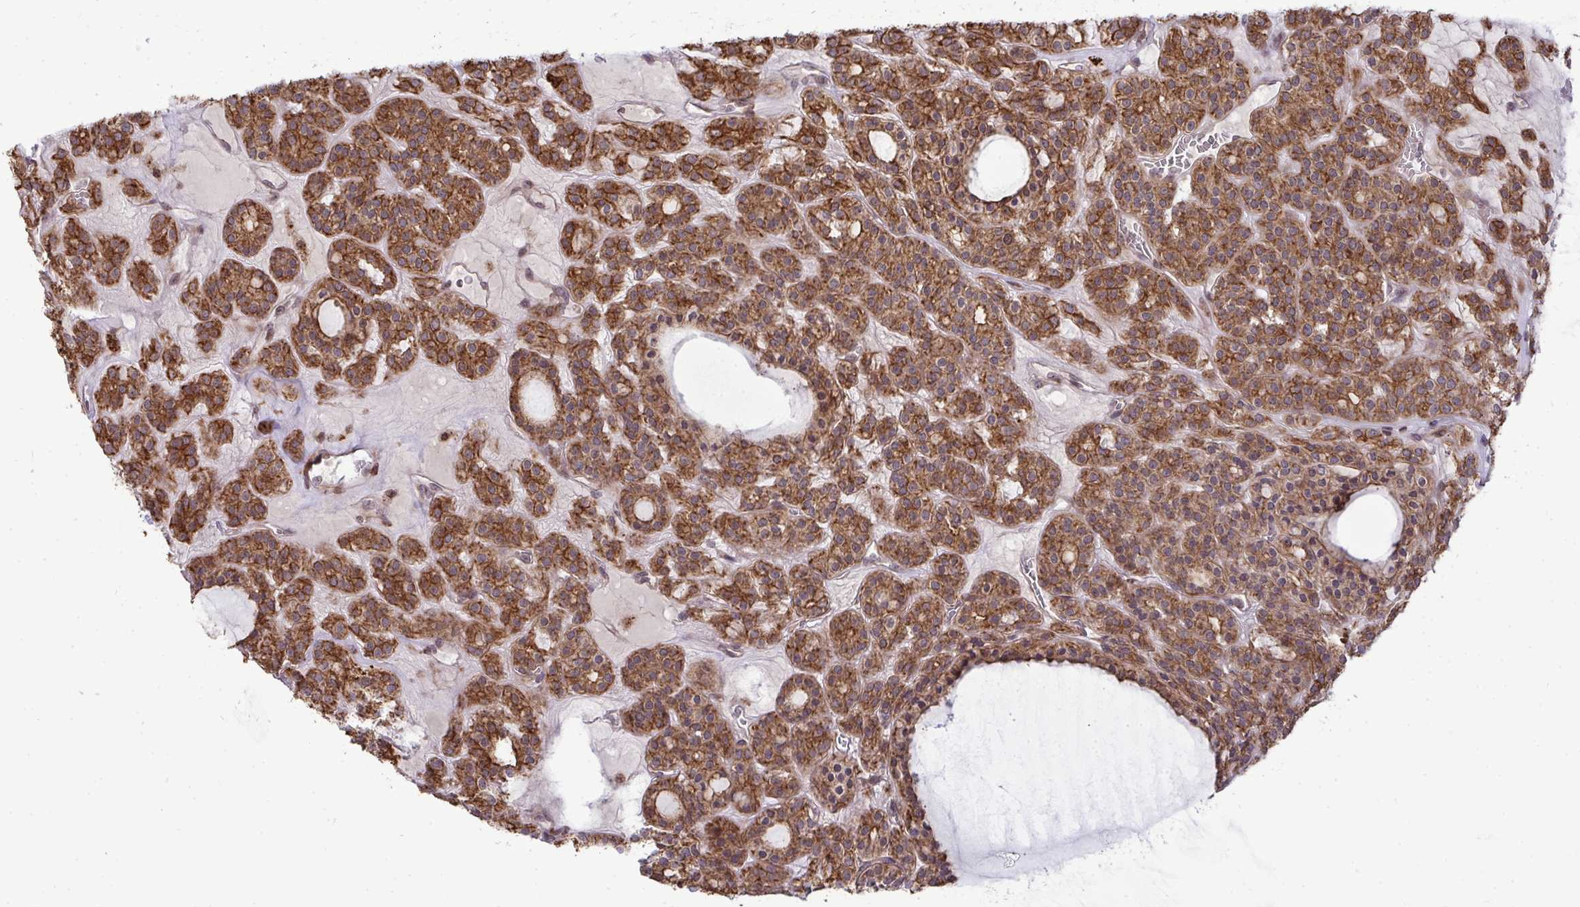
{"staining": {"intensity": "strong", "quantity": ">75%", "location": "cytoplasmic/membranous"}, "tissue": "thyroid cancer", "cell_type": "Tumor cells", "image_type": "cancer", "snomed": [{"axis": "morphology", "description": "Follicular adenoma carcinoma, NOS"}, {"axis": "topography", "description": "Thyroid gland"}], "caption": "A photomicrograph of human thyroid cancer stained for a protein reveals strong cytoplasmic/membranous brown staining in tumor cells.", "gene": "TRIM44", "patient": {"sex": "female", "age": 63}}